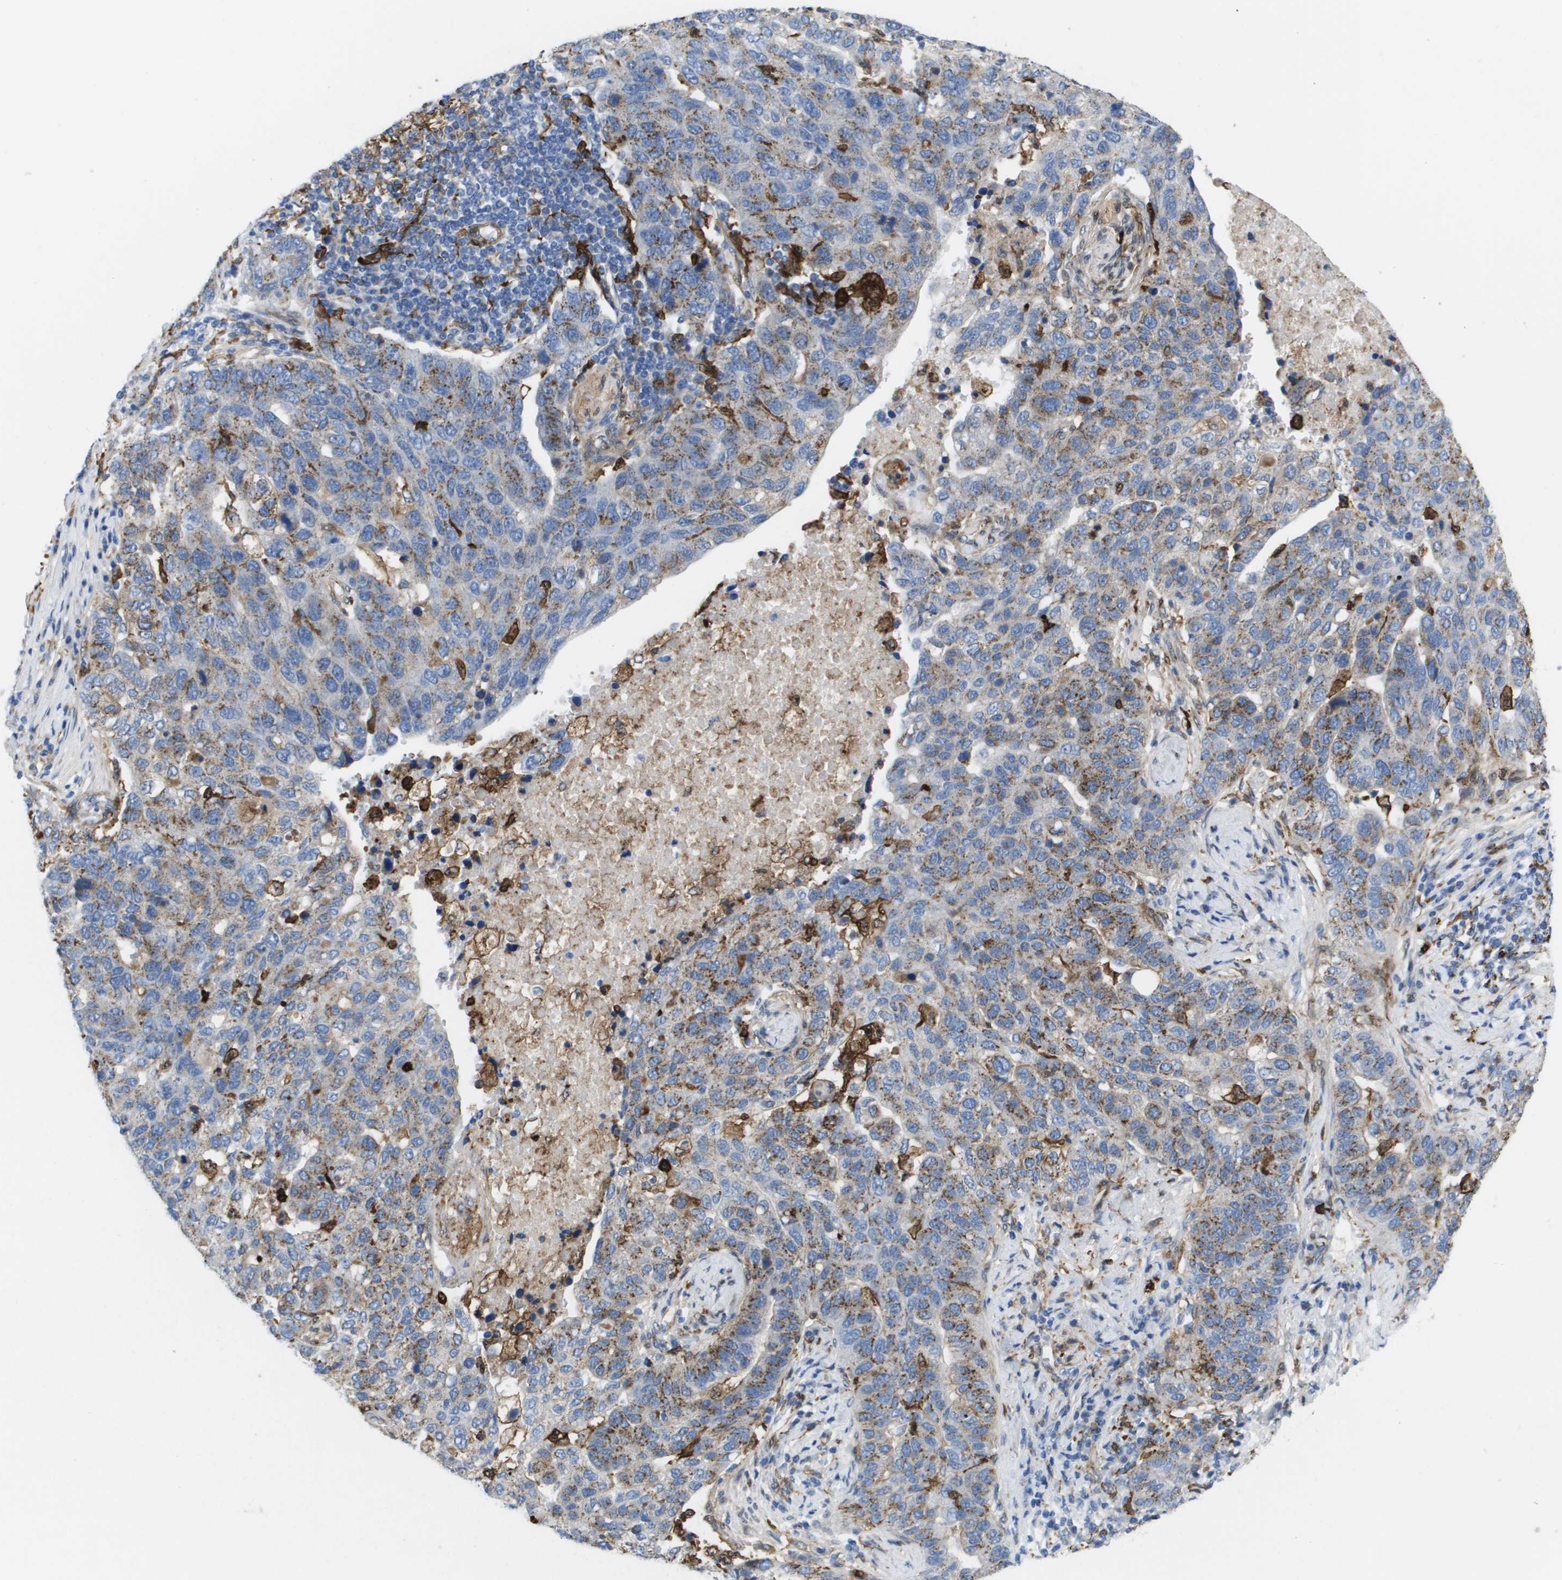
{"staining": {"intensity": "weak", "quantity": ">75%", "location": "cytoplasmic/membranous"}, "tissue": "pancreatic cancer", "cell_type": "Tumor cells", "image_type": "cancer", "snomed": [{"axis": "morphology", "description": "Adenocarcinoma, NOS"}, {"axis": "topography", "description": "Pancreas"}], "caption": "There is low levels of weak cytoplasmic/membranous positivity in tumor cells of pancreatic cancer (adenocarcinoma), as demonstrated by immunohistochemical staining (brown color).", "gene": "SLC37A2", "patient": {"sex": "female", "age": 61}}